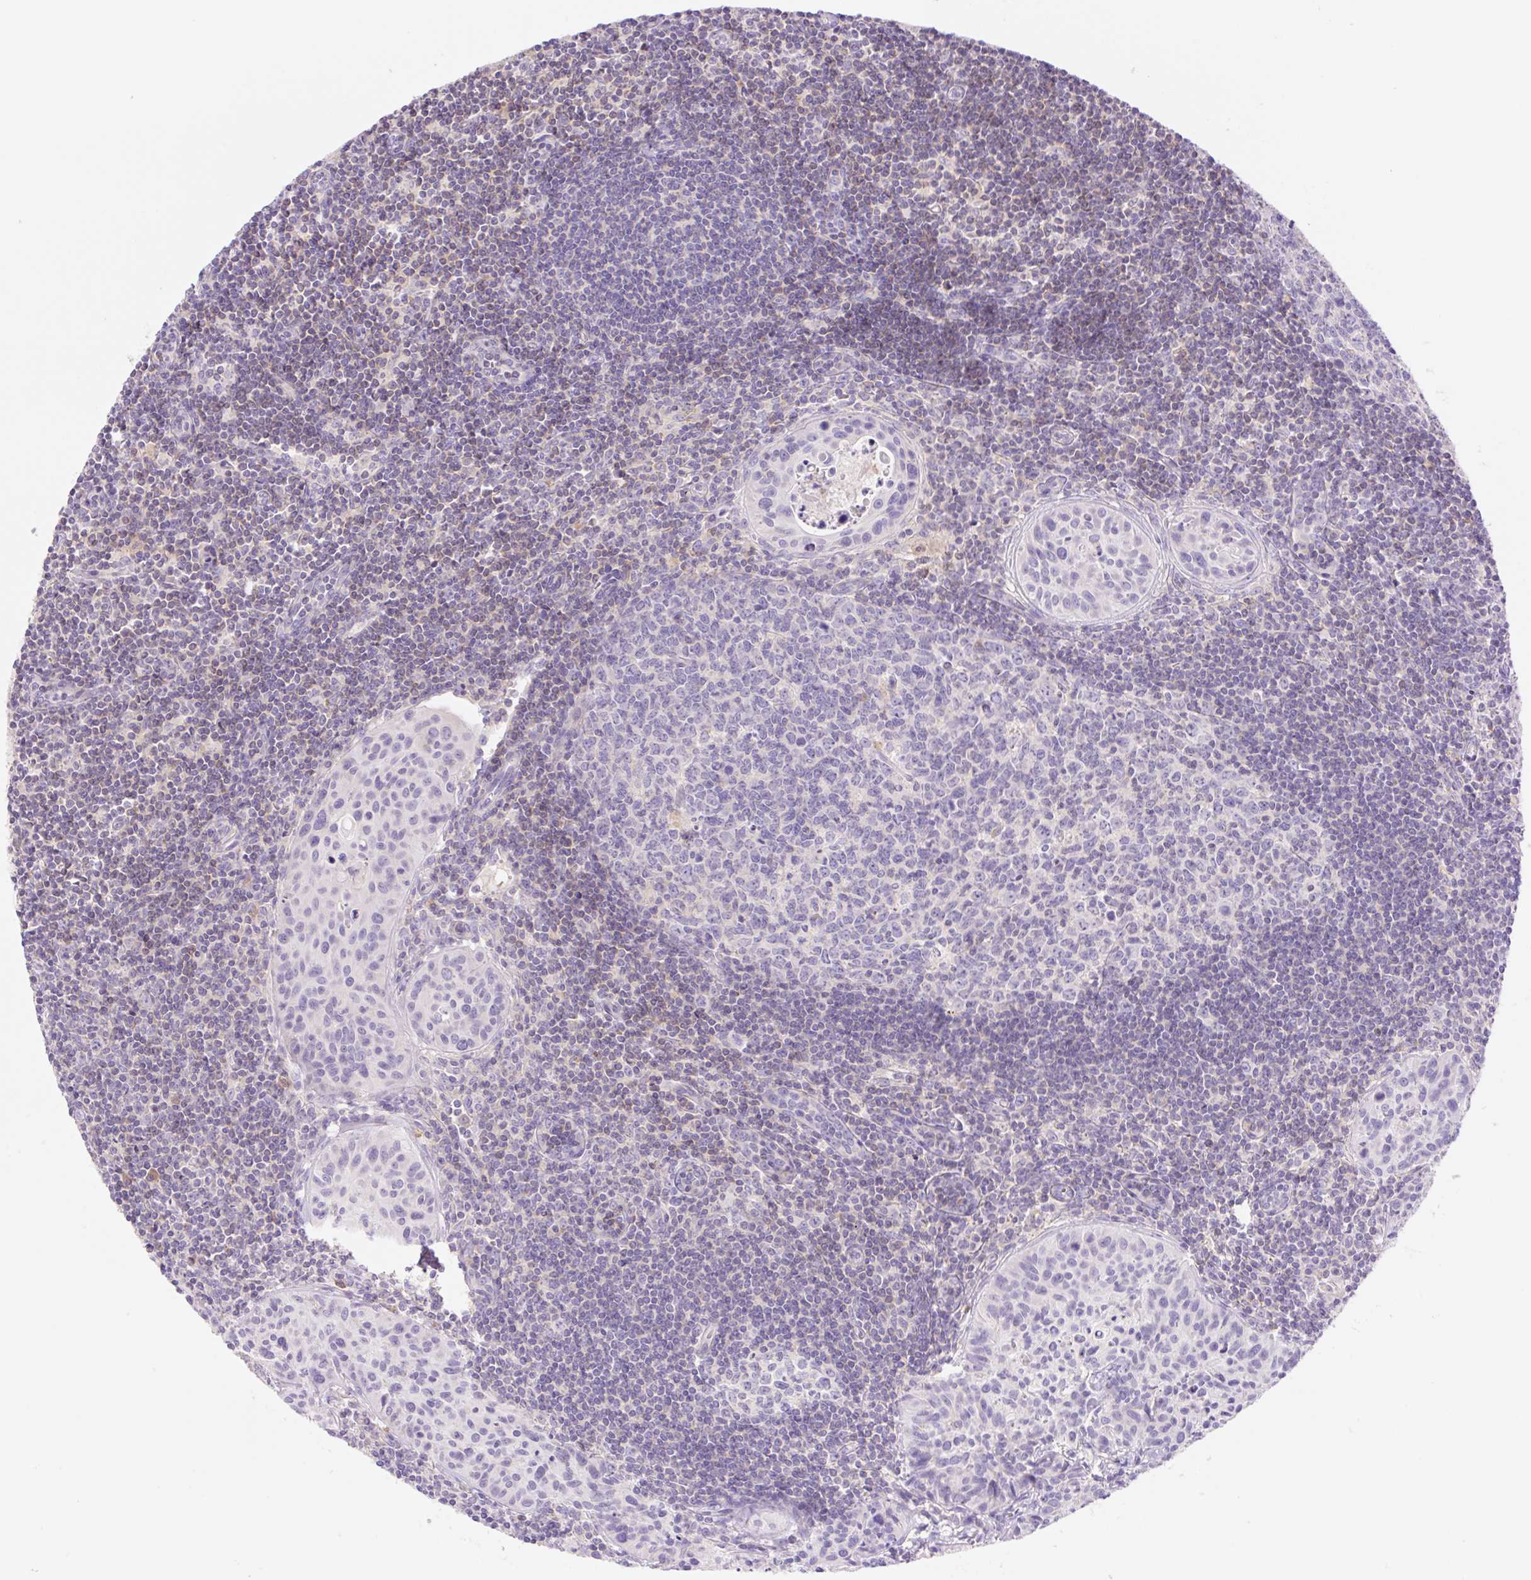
{"staining": {"intensity": "negative", "quantity": "none", "location": "none"}, "tissue": "lymph node", "cell_type": "Germinal center cells", "image_type": "normal", "snomed": [{"axis": "morphology", "description": "Normal tissue, NOS"}, {"axis": "topography", "description": "Lymph node"}], "caption": "Immunohistochemistry (IHC) photomicrograph of unremarkable lymph node stained for a protein (brown), which reveals no positivity in germinal center cells.", "gene": "DENND5A", "patient": {"sex": "female", "age": 29}}